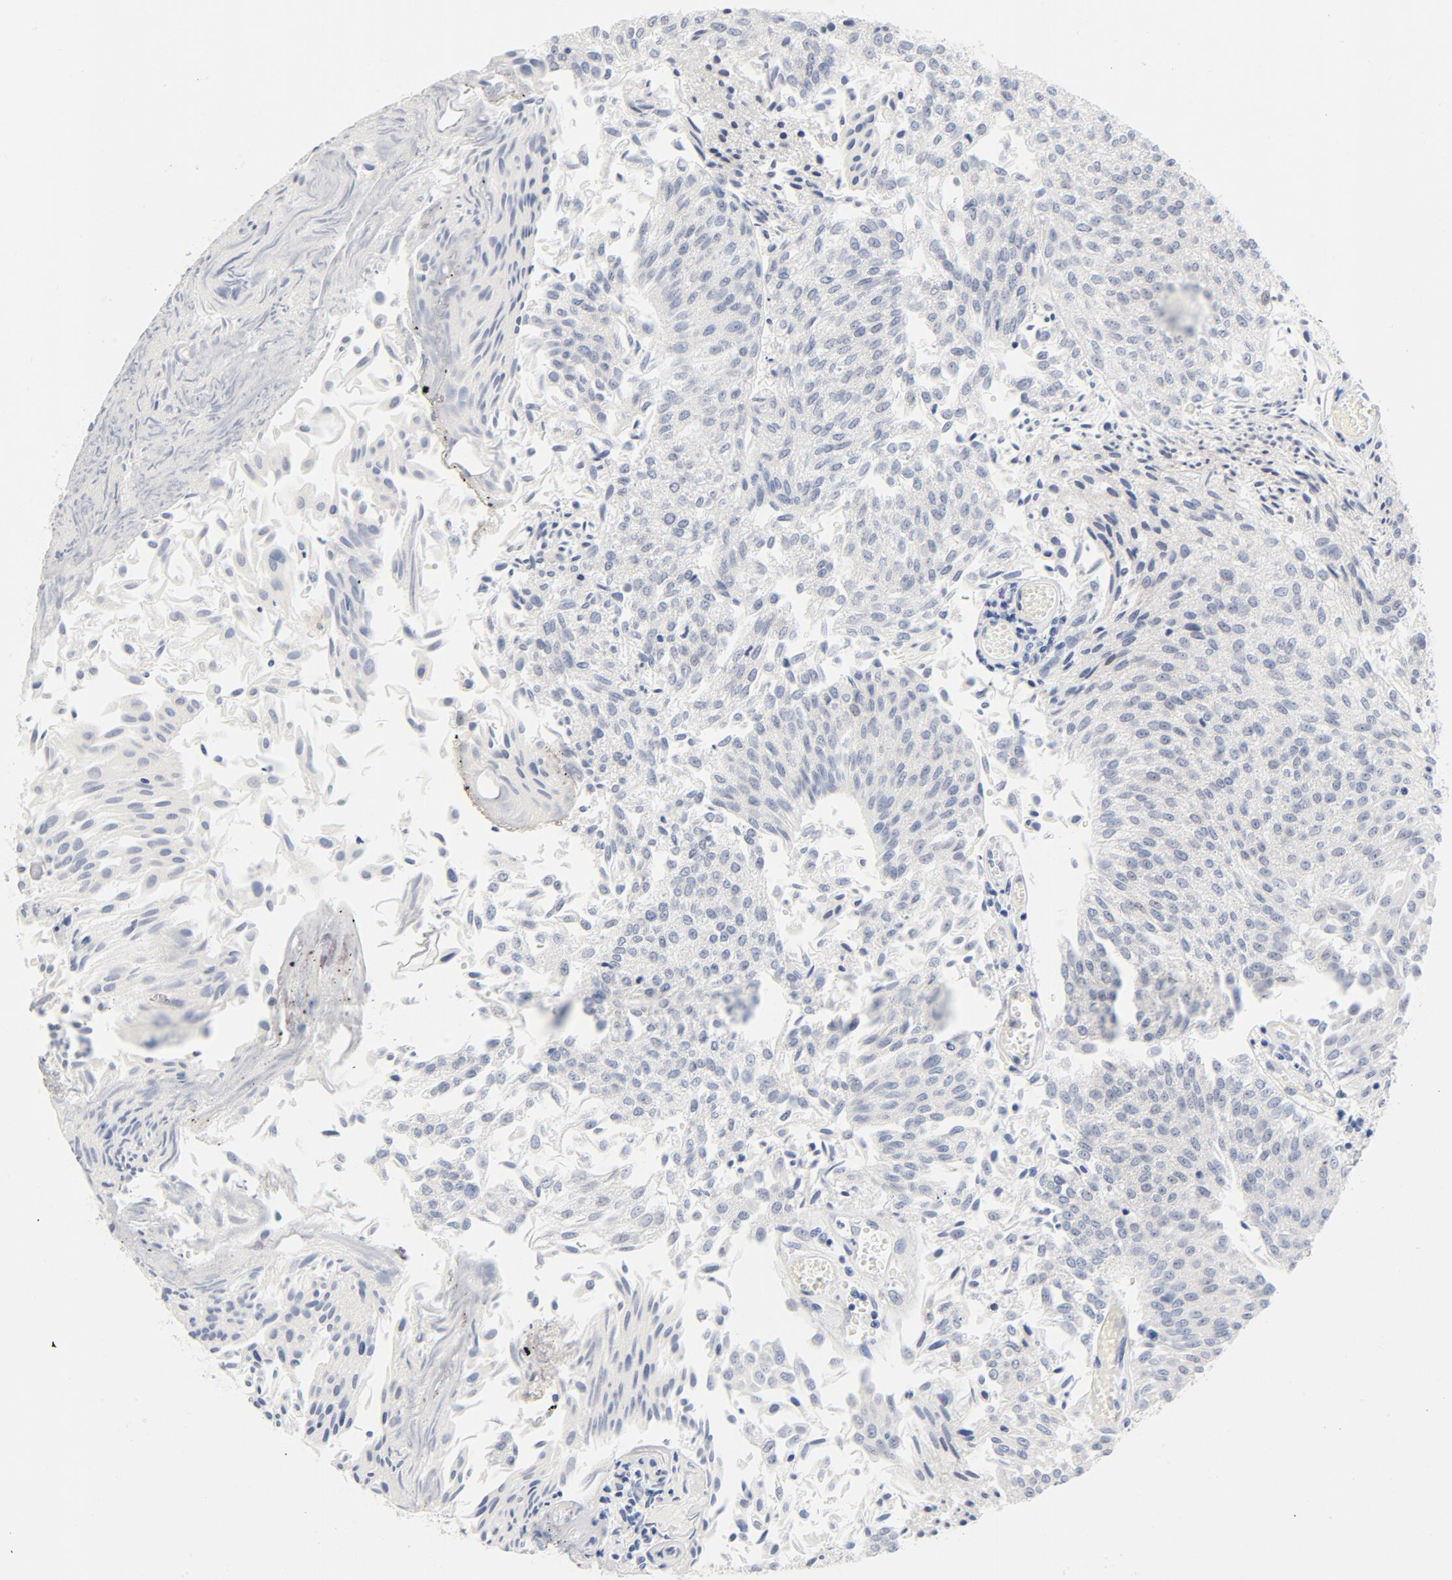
{"staining": {"intensity": "negative", "quantity": "none", "location": "none"}, "tissue": "urothelial cancer", "cell_type": "Tumor cells", "image_type": "cancer", "snomed": [{"axis": "morphology", "description": "Urothelial carcinoma, Low grade"}, {"axis": "topography", "description": "Urinary bladder"}], "caption": "Immunohistochemical staining of urothelial carcinoma (low-grade) displays no significant positivity in tumor cells.", "gene": "HOMER1", "patient": {"sex": "male", "age": 86}}